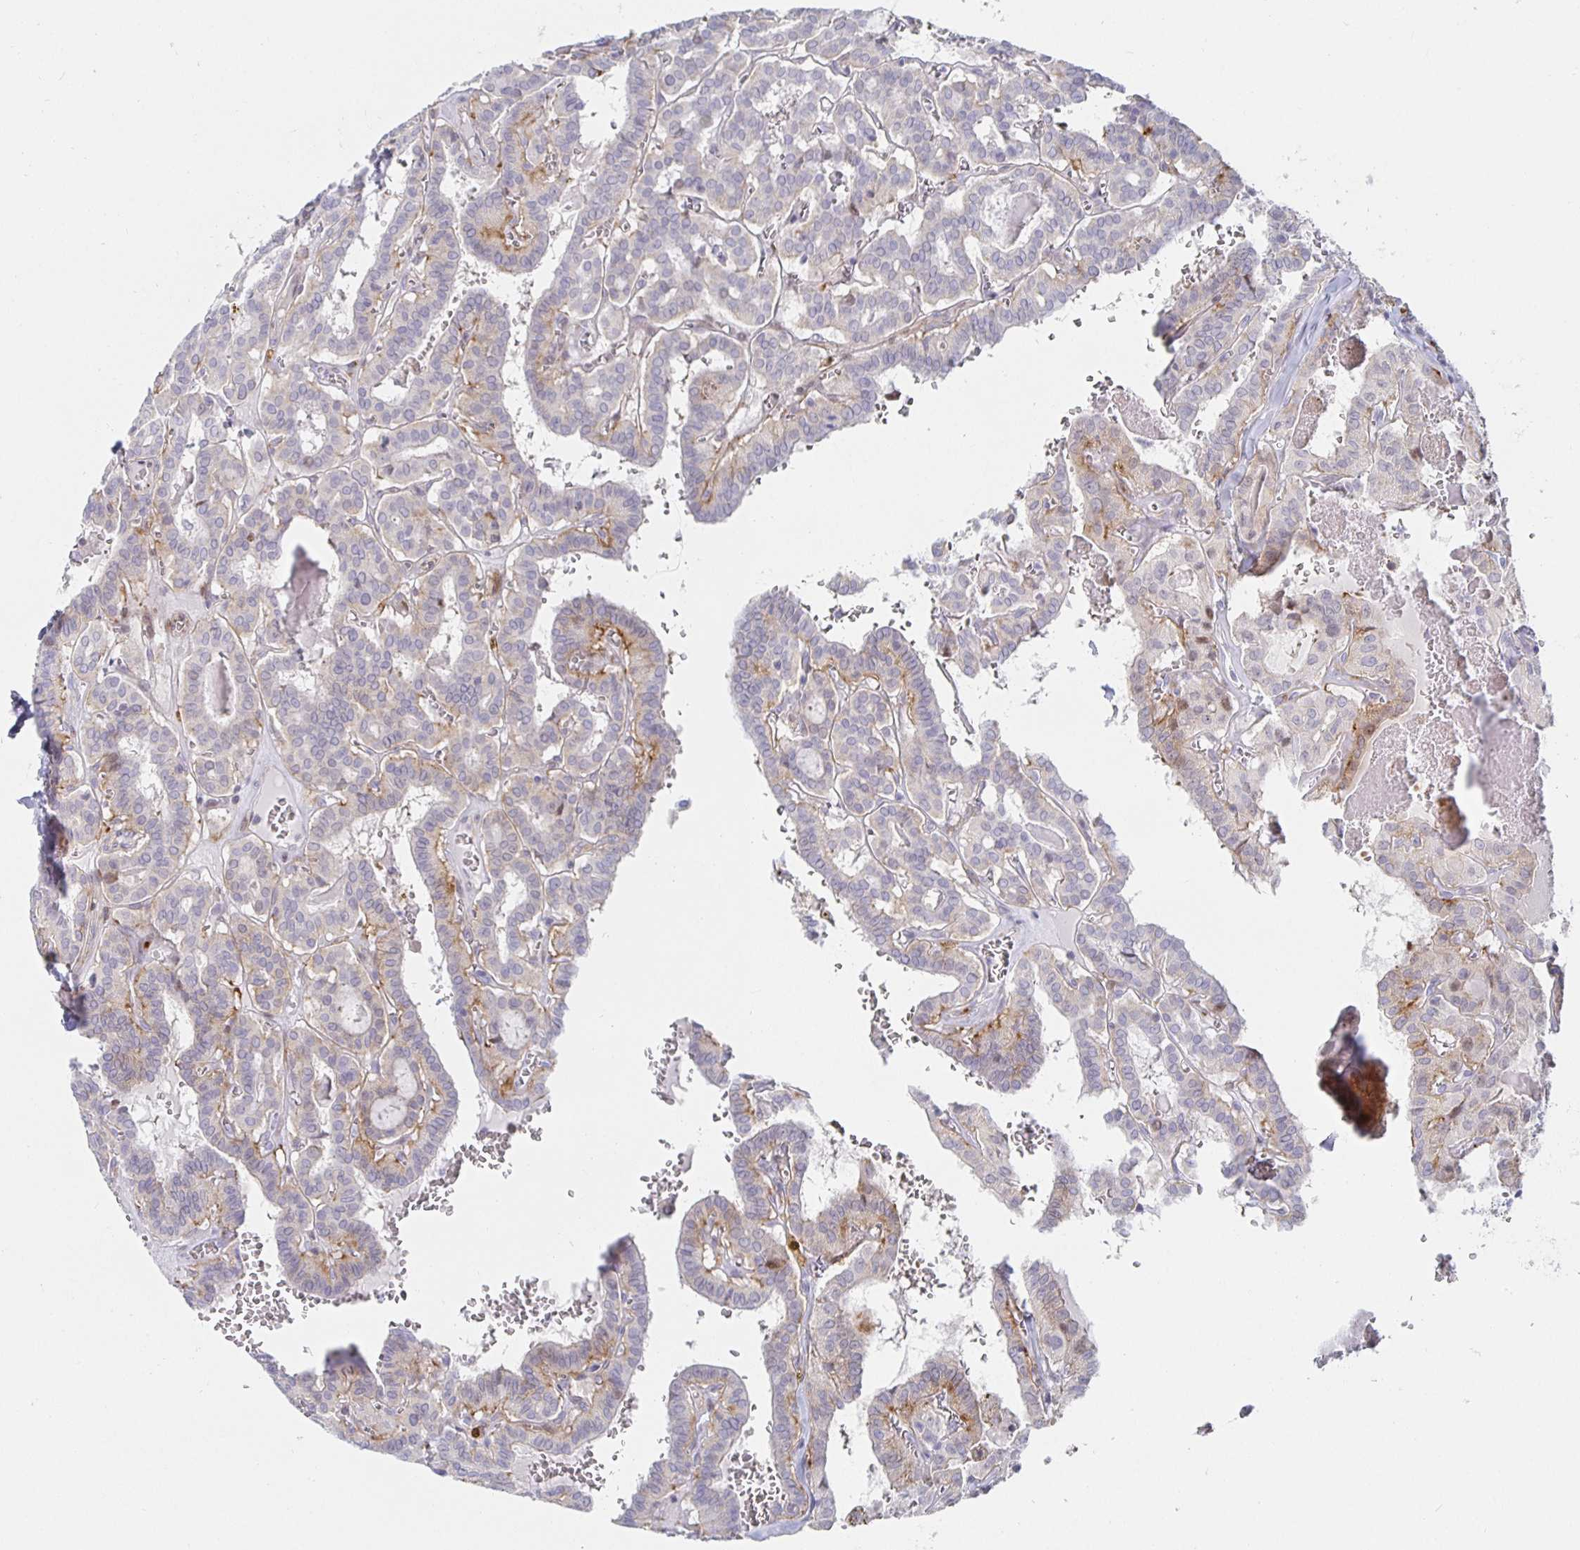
{"staining": {"intensity": "moderate", "quantity": "<25%", "location": "cytoplasmic/membranous"}, "tissue": "thyroid cancer", "cell_type": "Tumor cells", "image_type": "cancer", "snomed": [{"axis": "morphology", "description": "Papillary adenocarcinoma, NOS"}, {"axis": "topography", "description": "Thyroid gland"}], "caption": "DAB (3,3'-diaminobenzidine) immunohistochemical staining of thyroid cancer exhibits moderate cytoplasmic/membranous protein expression in about <25% of tumor cells.", "gene": "S100G", "patient": {"sex": "female", "age": 21}}